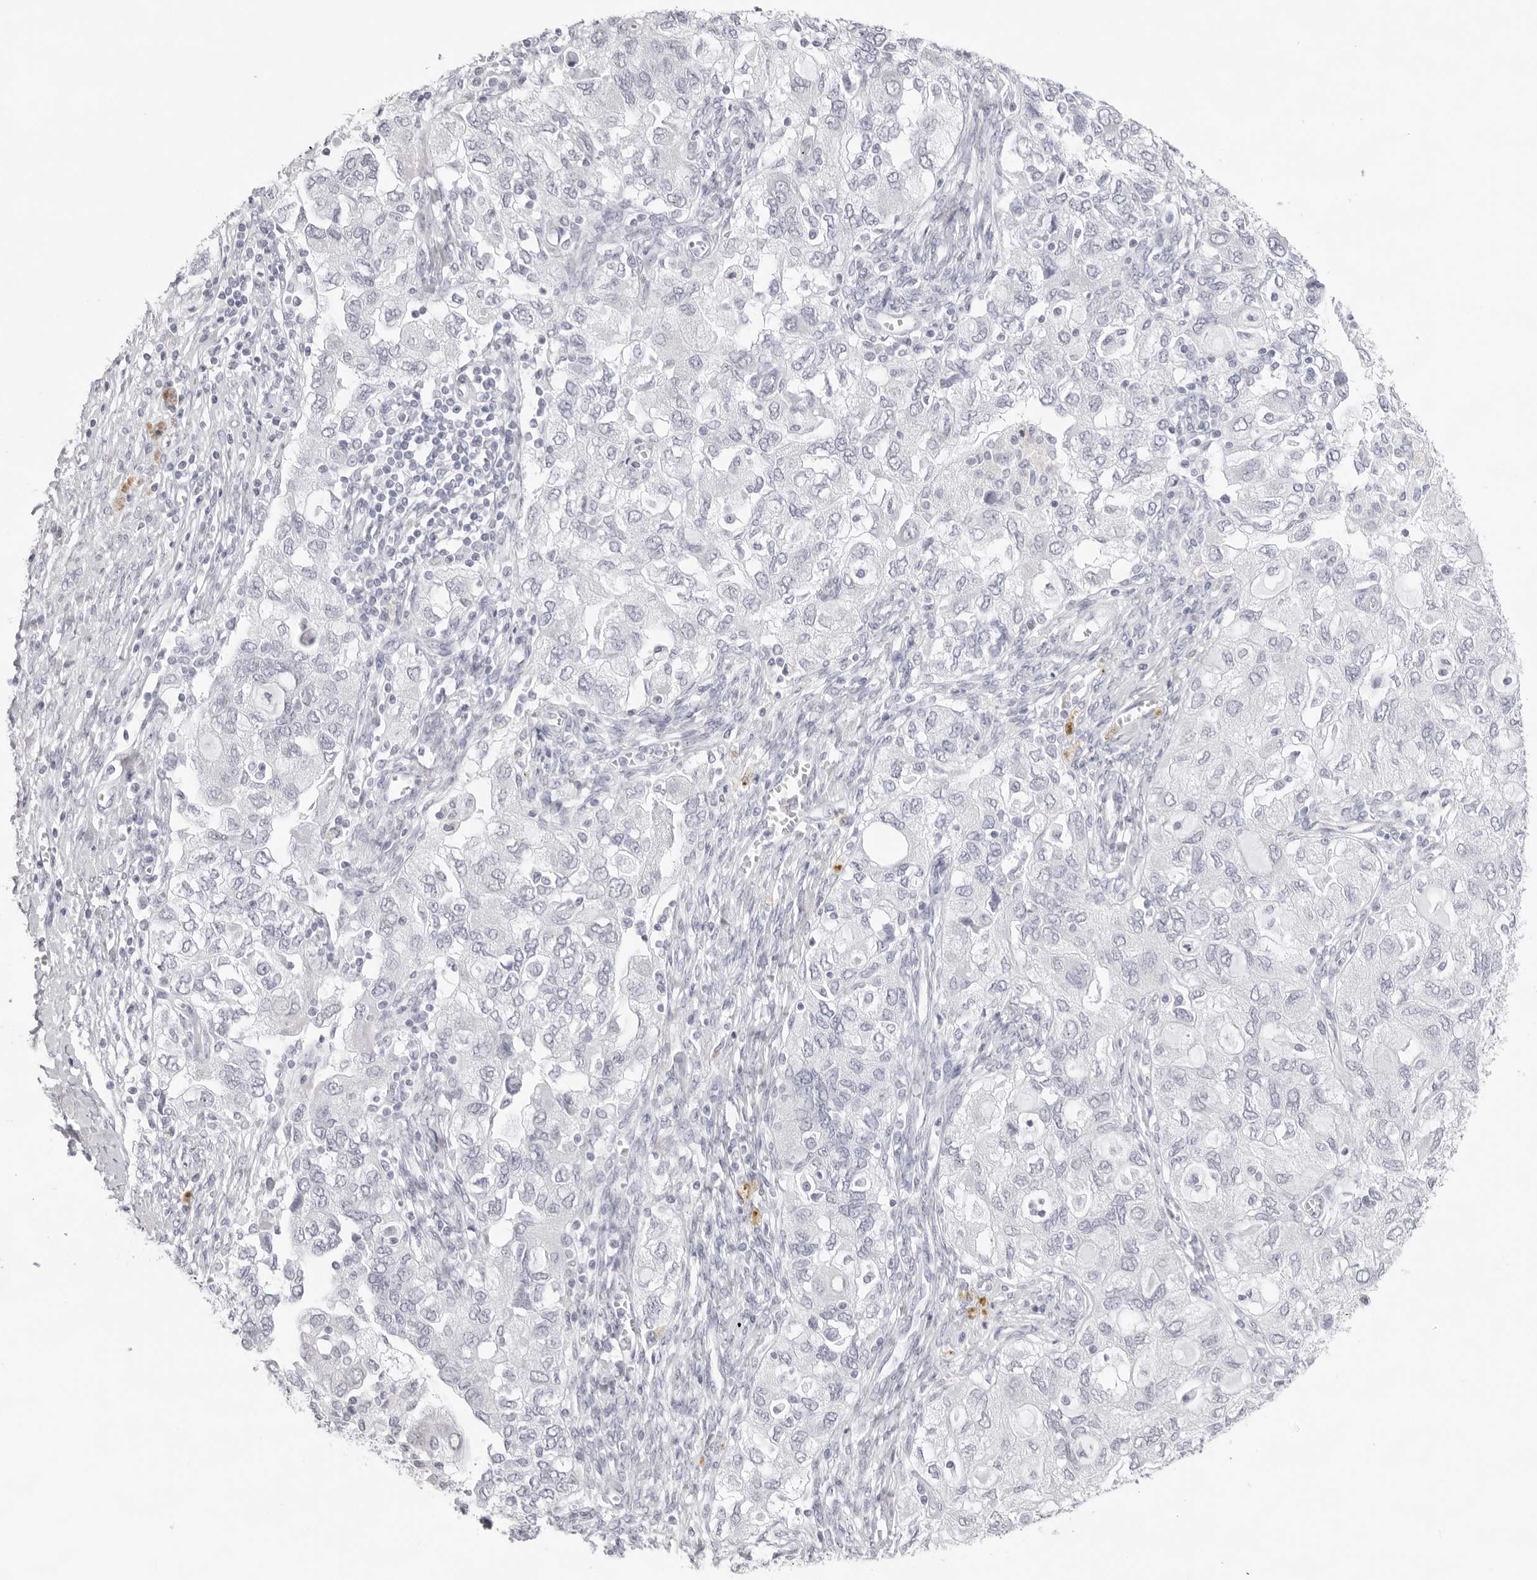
{"staining": {"intensity": "negative", "quantity": "none", "location": "none"}, "tissue": "ovarian cancer", "cell_type": "Tumor cells", "image_type": "cancer", "snomed": [{"axis": "morphology", "description": "Carcinoma, NOS"}, {"axis": "morphology", "description": "Cystadenocarcinoma, serous, NOS"}, {"axis": "topography", "description": "Ovary"}], "caption": "DAB (3,3'-diaminobenzidine) immunohistochemical staining of human carcinoma (ovarian) shows no significant staining in tumor cells.", "gene": "KLK12", "patient": {"sex": "female", "age": 69}}